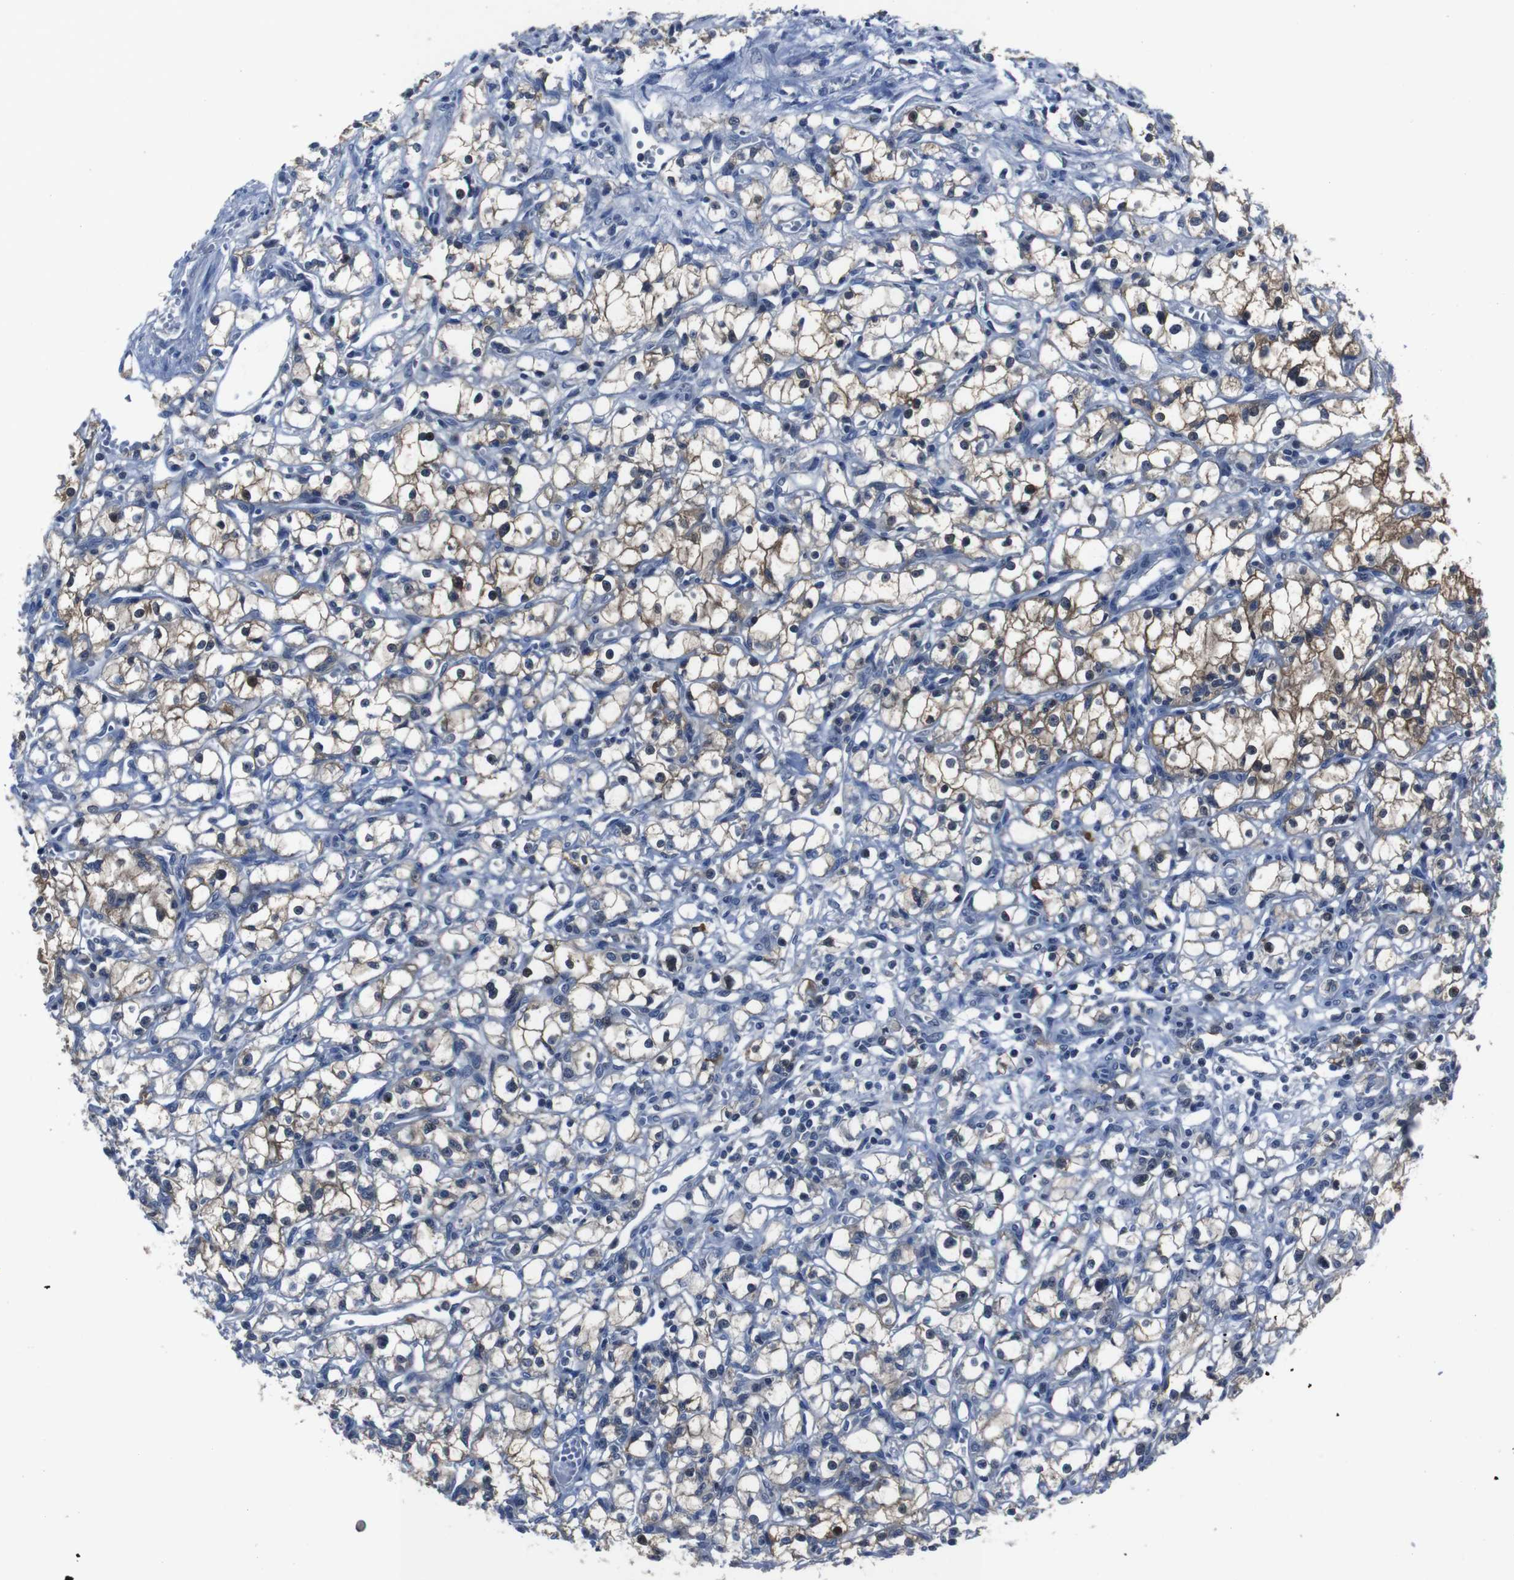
{"staining": {"intensity": "moderate", "quantity": "25%-75%", "location": "cytoplasmic/membranous"}, "tissue": "renal cancer", "cell_type": "Tumor cells", "image_type": "cancer", "snomed": [{"axis": "morphology", "description": "Adenocarcinoma, NOS"}, {"axis": "topography", "description": "Kidney"}], "caption": "Protein staining by IHC exhibits moderate cytoplasmic/membranous expression in approximately 25%-75% of tumor cells in adenocarcinoma (renal).", "gene": "SEMA4B", "patient": {"sex": "male", "age": 56}}